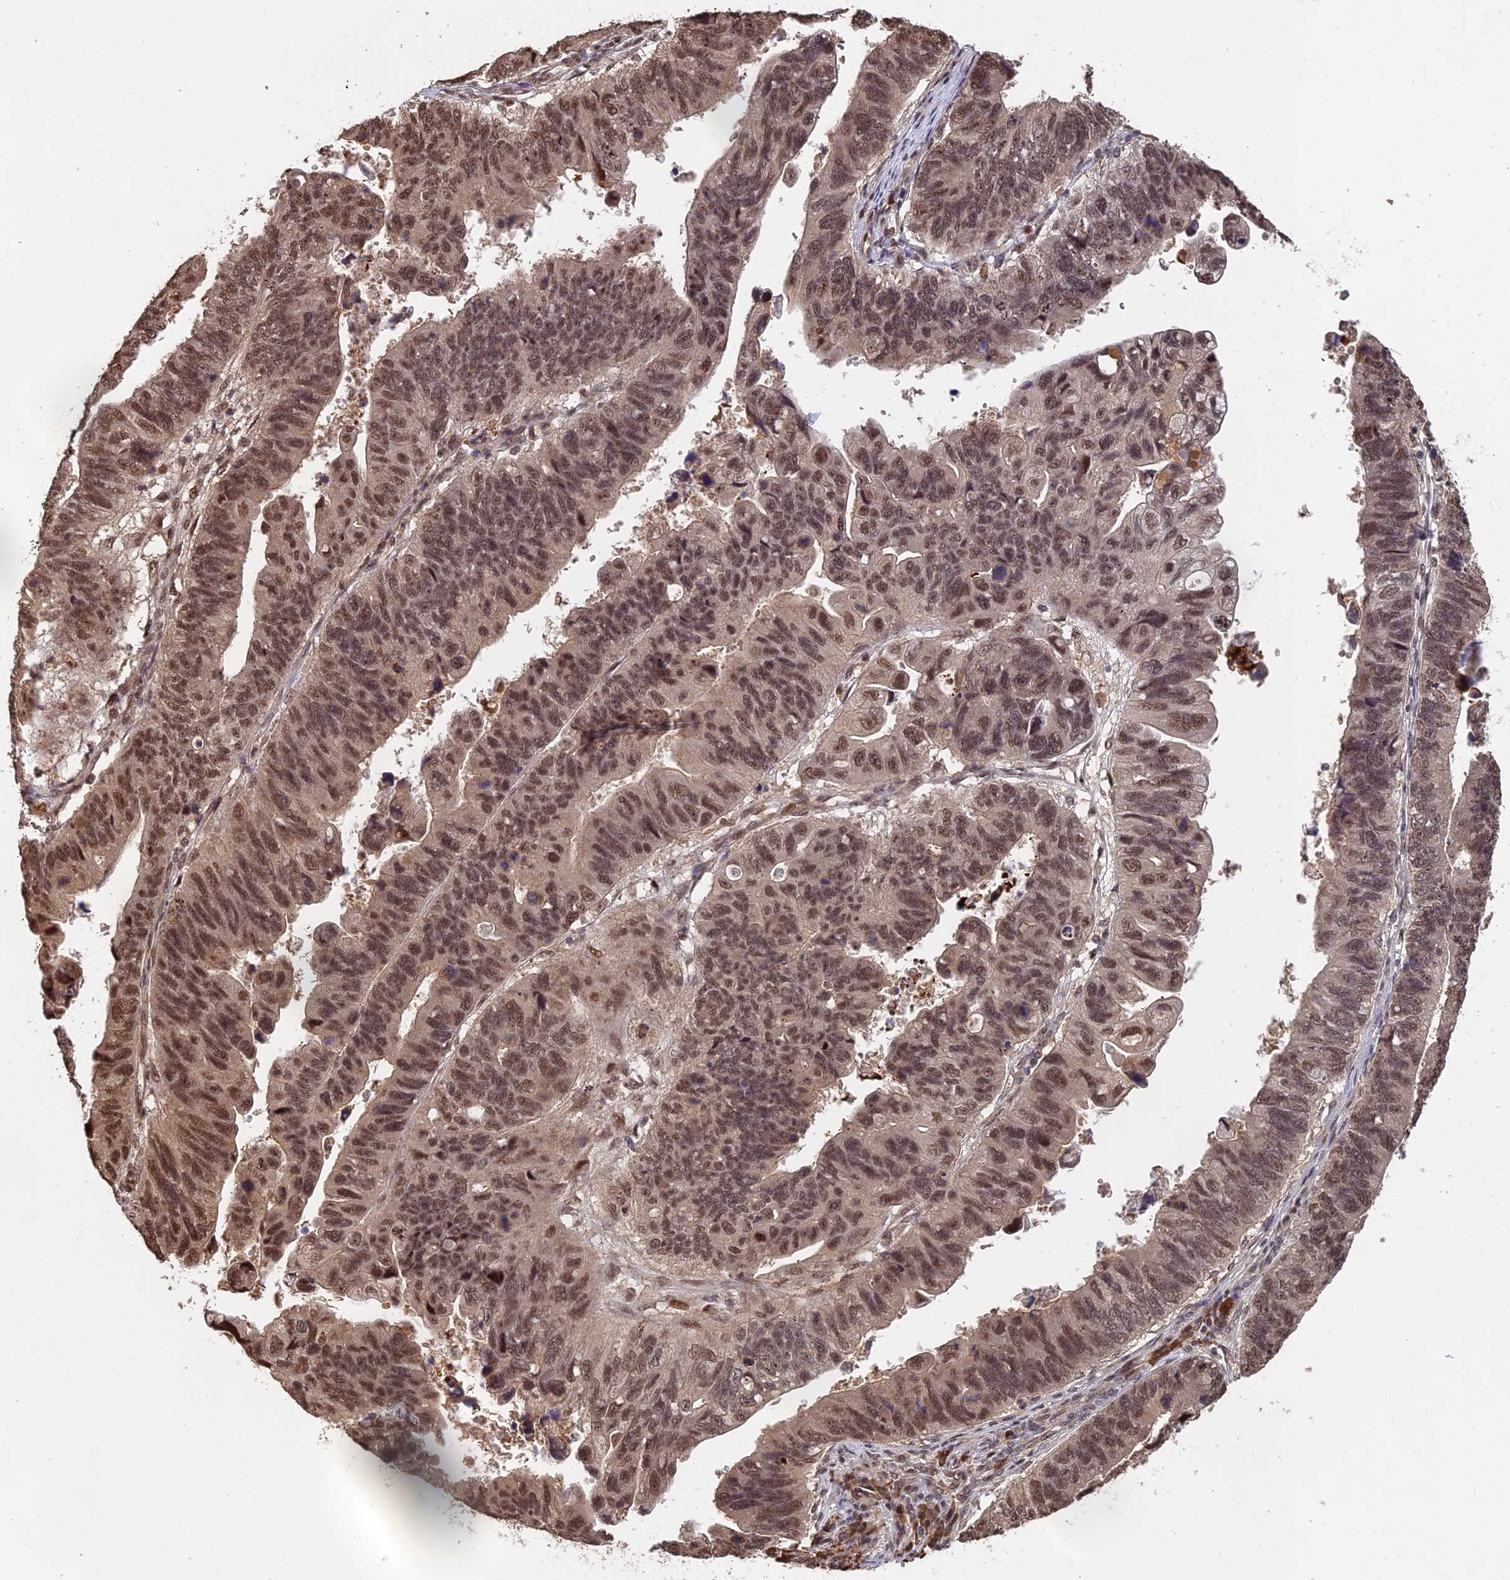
{"staining": {"intensity": "moderate", "quantity": ">75%", "location": "nuclear"}, "tissue": "stomach cancer", "cell_type": "Tumor cells", "image_type": "cancer", "snomed": [{"axis": "morphology", "description": "Adenocarcinoma, NOS"}, {"axis": "topography", "description": "Stomach"}], "caption": "Brown immunohistochemical staining in human stomach cancer displays moderate nuclear expression in approximately >75% of tumor cells. (brown staining indicates protein expression, while blue staining denotes nuclei).", "gene": "OSBPL1A", "patient": {"sex": "male", "age": 59}}